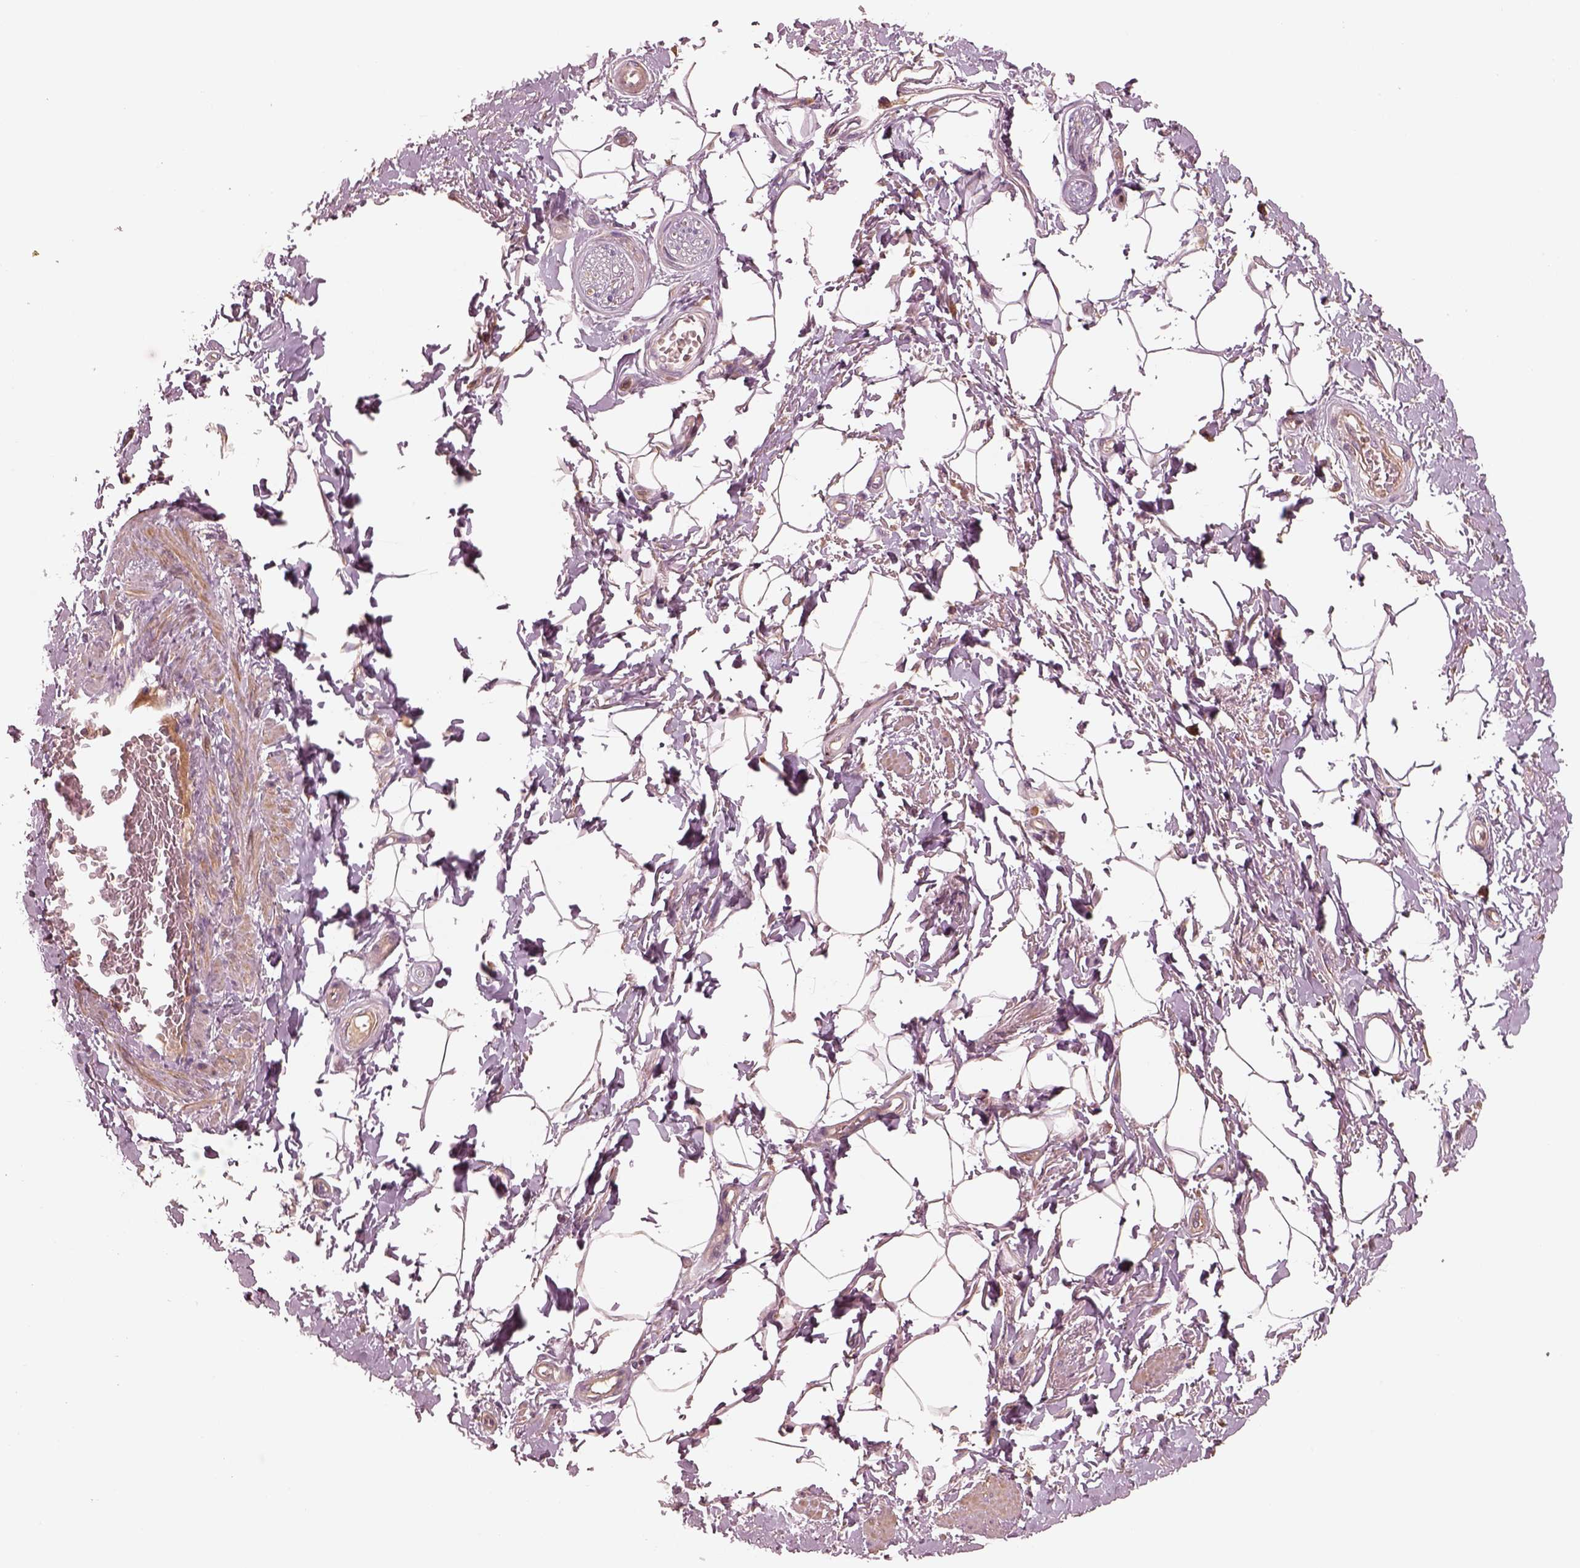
{"staining": {"intensity": "negative", "quantity": "none", "location": "none"}, "tissue": "adipose tissue", "cell_type": "Adipocytes", "image_type": "normal", "snomed": [{"axis": "morphology", "description": "Normal tissue, NOS"}, {"axis": "topography", "description": "Peripheral nerve tissue"}], "caption": "This is a histopathology image of immunohistochemistry staining of normal adipose tissue, which shows no staining in adipocytes. (Brightfield microscopy of DAB IHC at high magnification).", "gene": "ASCC2", "patient": {"sex": "male", "age": 51}}